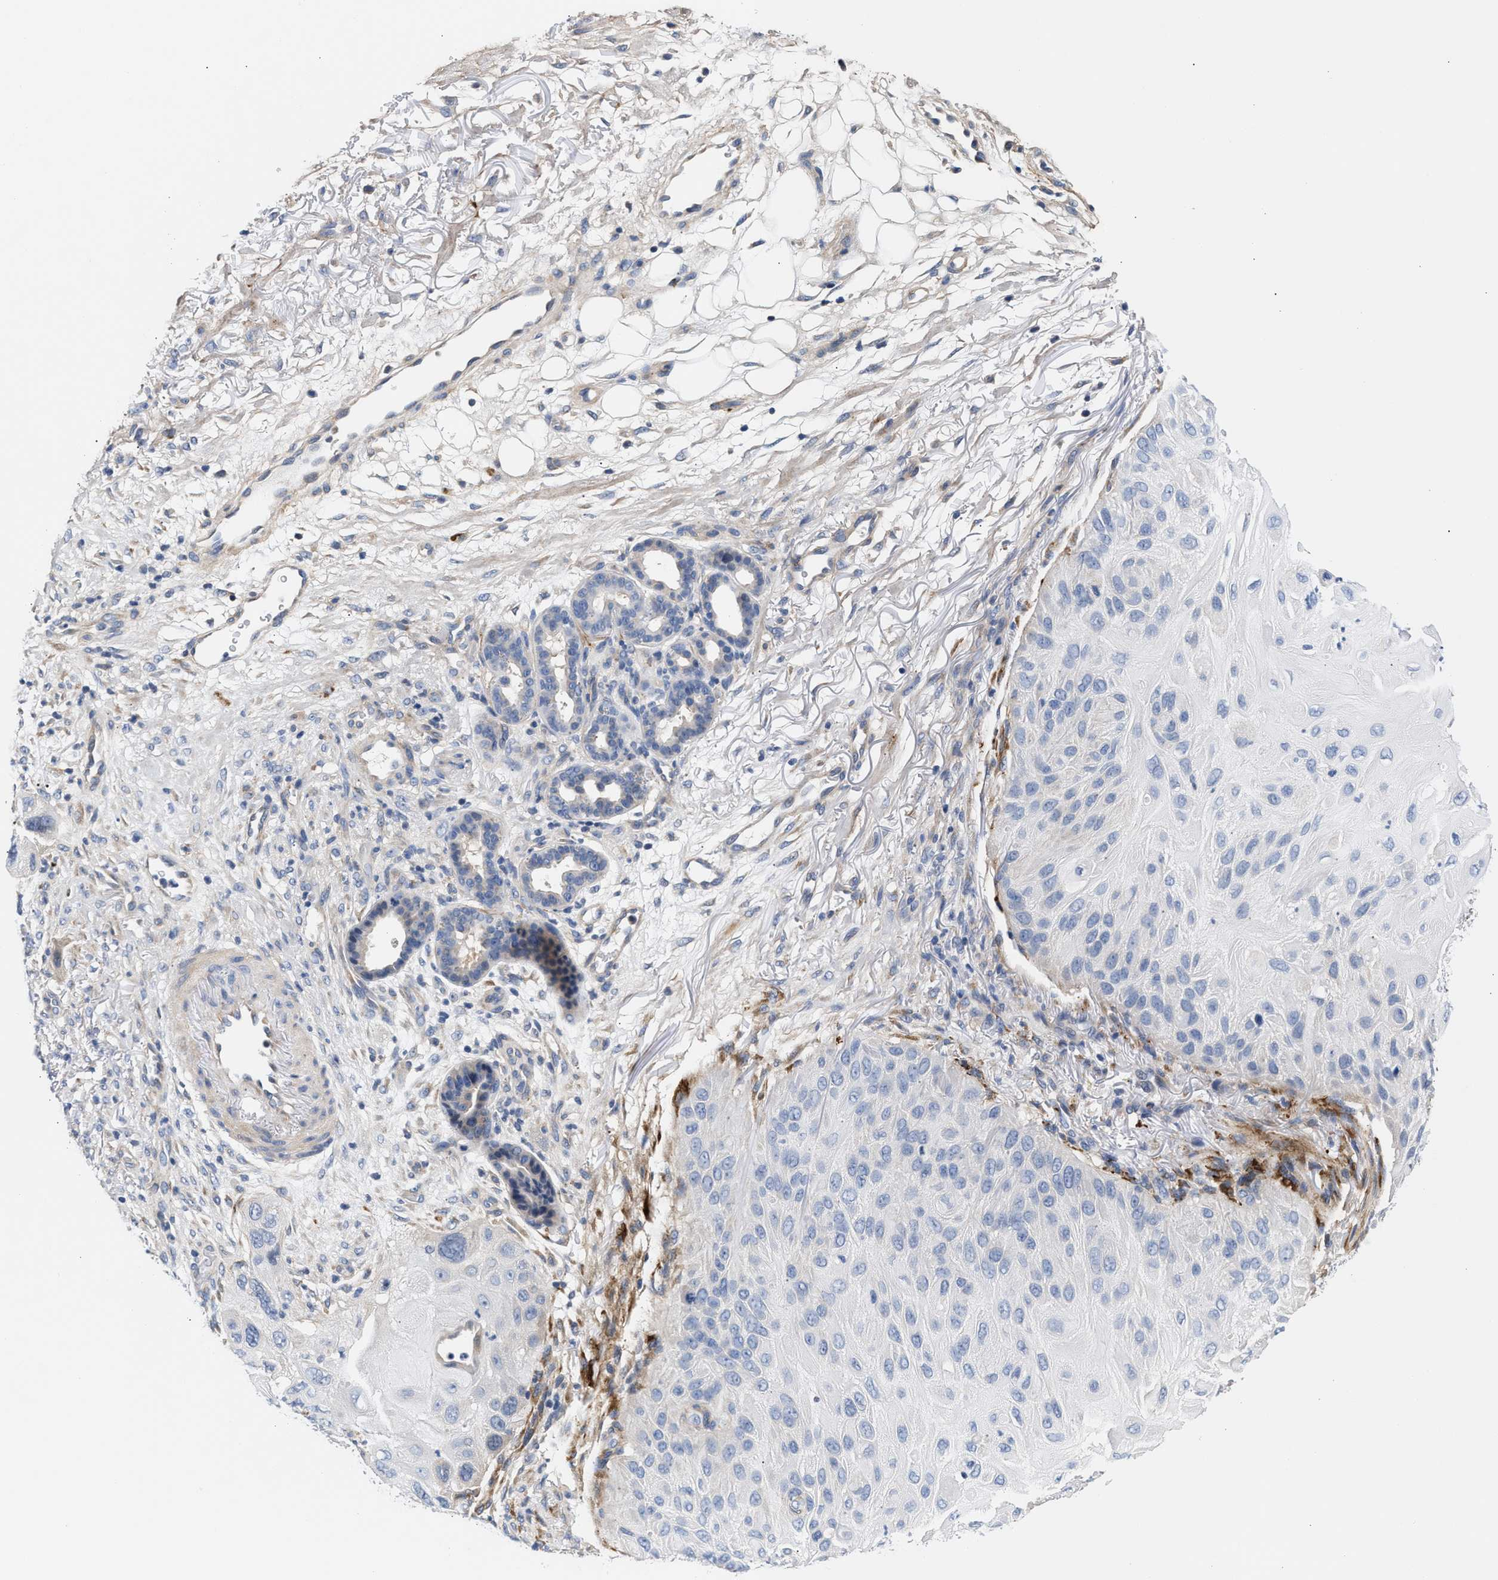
{"staining": {"intensity": "negative", "quantity": "none", "location": "none"}, "tissue": "skin cancer", "cell_type": "Tumor cells", "image_type": "cancer", "snomed": [{"axis": "morphology", "description": "Squamous cell carcinoma, NOS"}, {"axis": "topography", "description": "Skin"}], "caption": "The micrograph exhibits no staining of tumor cells in skin squamous cell carcinoma.", "gene": "ACTL7B", "patient": {"sex": "female", "age": 77}}